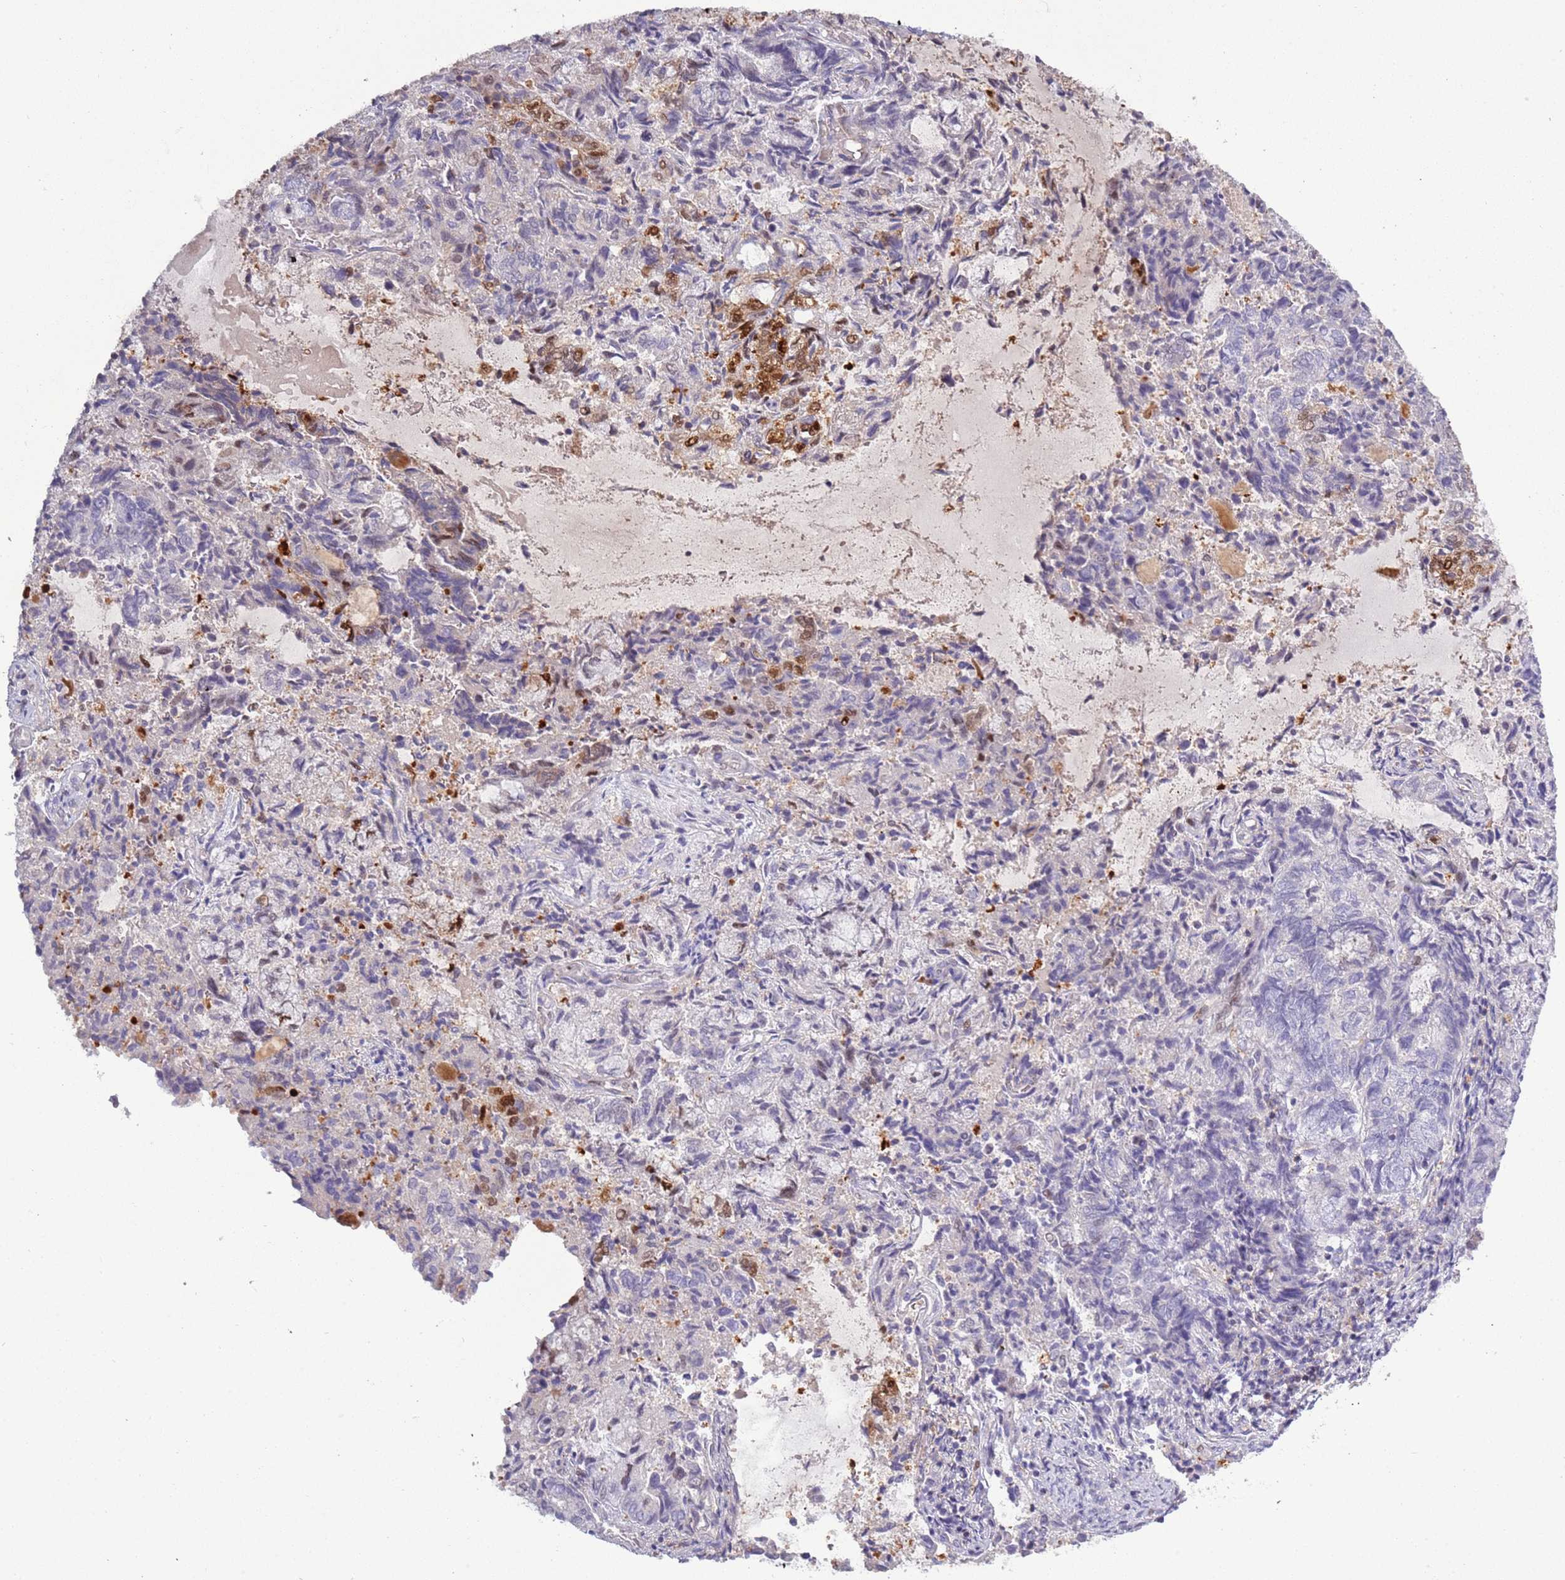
{"staining": {"intensity": "negative", "quantity": "none", "location": "none"}, "tissue": "endometrial cancer", "cell_type": "Tumor cells", "image_type": "cancer", "snomed": [{"axis": "morphology", "description": "Adenocarcinoma, NOS"}, {"axis": "topography", "description": "Endometrium"}], "caption": "Histopathology image shows no protein staining in tumor cells of endometrial cancer tissue.", "gene": "NBPF6", "patient": {"sex": "female", "age": 80}}